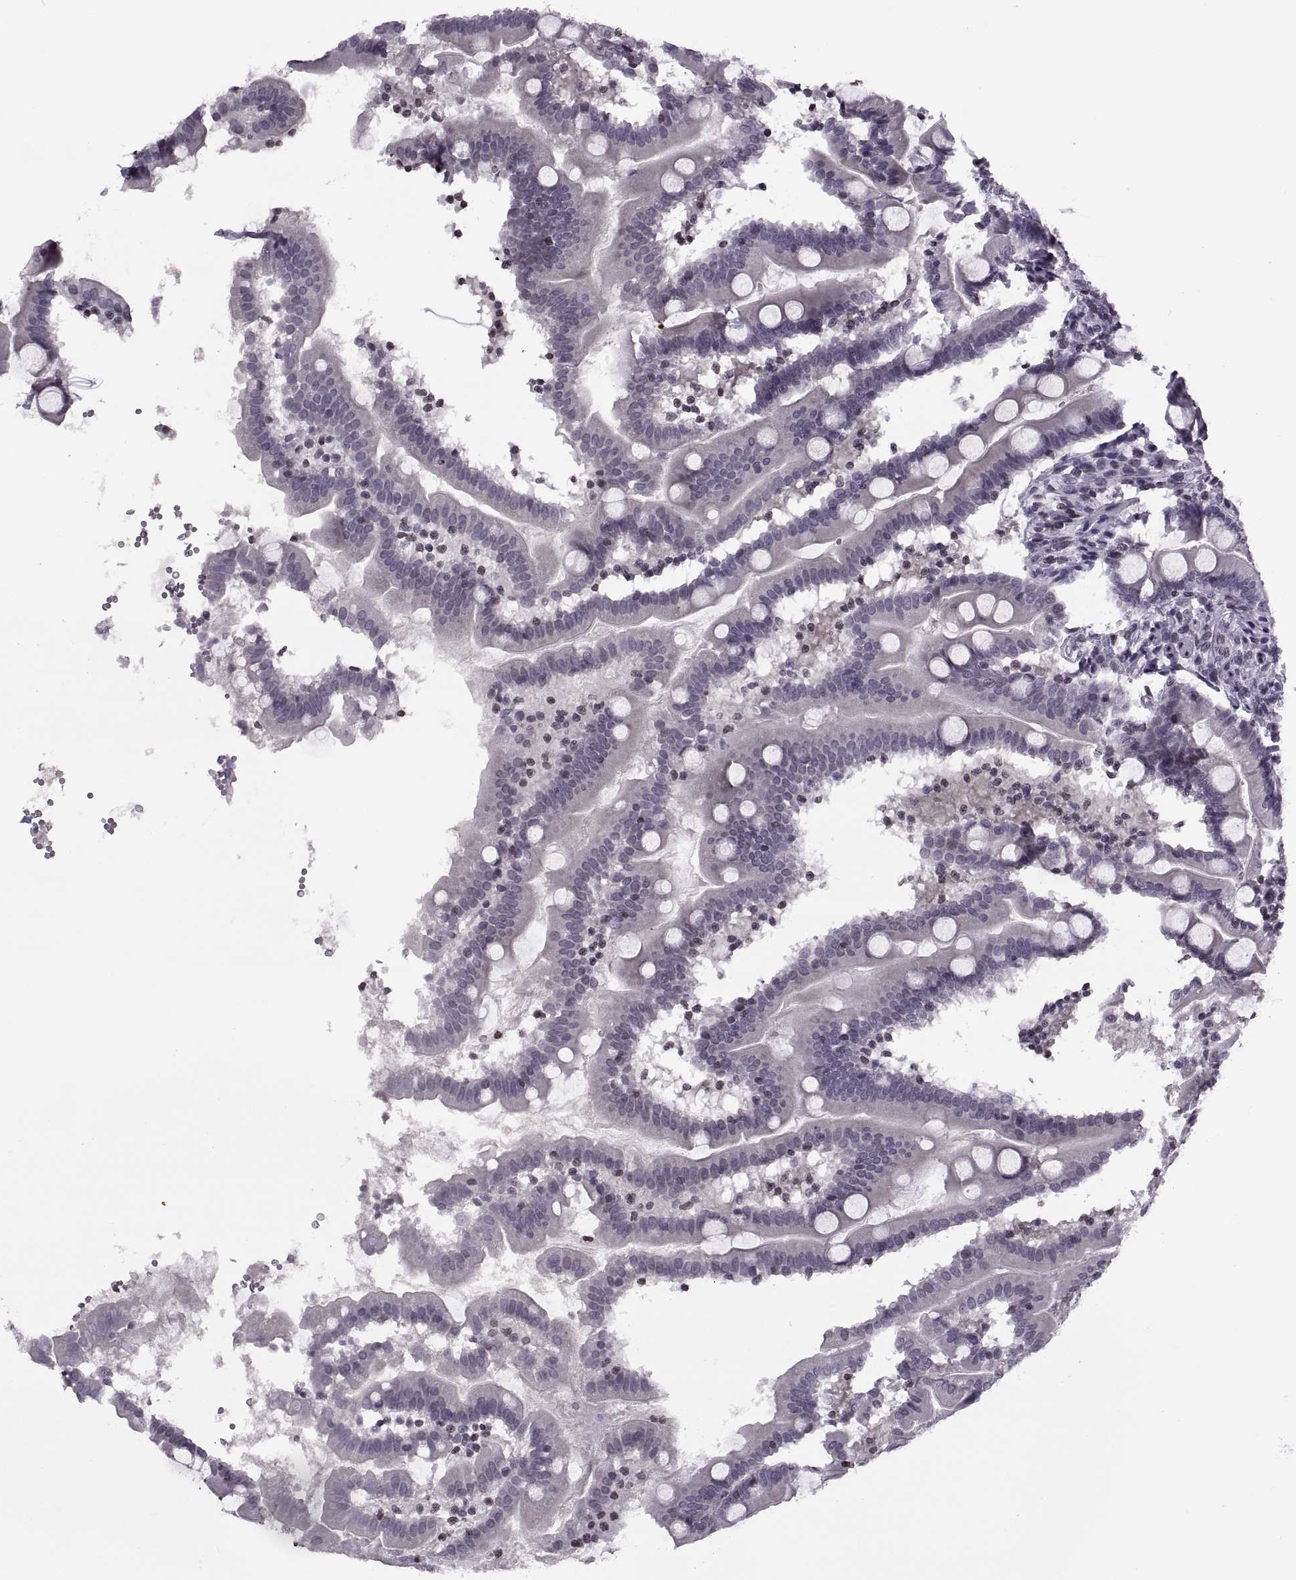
{"staining": {"intensity": "negative", "quantity": "none", "location": "none"}, "tissue": "small intestine", "cell_type": "Glandular cells", "image_type": "normal", "snomed": [{"axis": "morphology", "description": "Normal tissue, NOS"}, {"axis": "topography", "description": "Small intestine"}], "caption": "A histopathology image of small intestine stained for a protein displays no brown staining in glandular cells. (Immunohistochemistry, brightfield microscopy, high magnification).", "gene": "H1", "patient": {"sex": "female", "age": 44}}